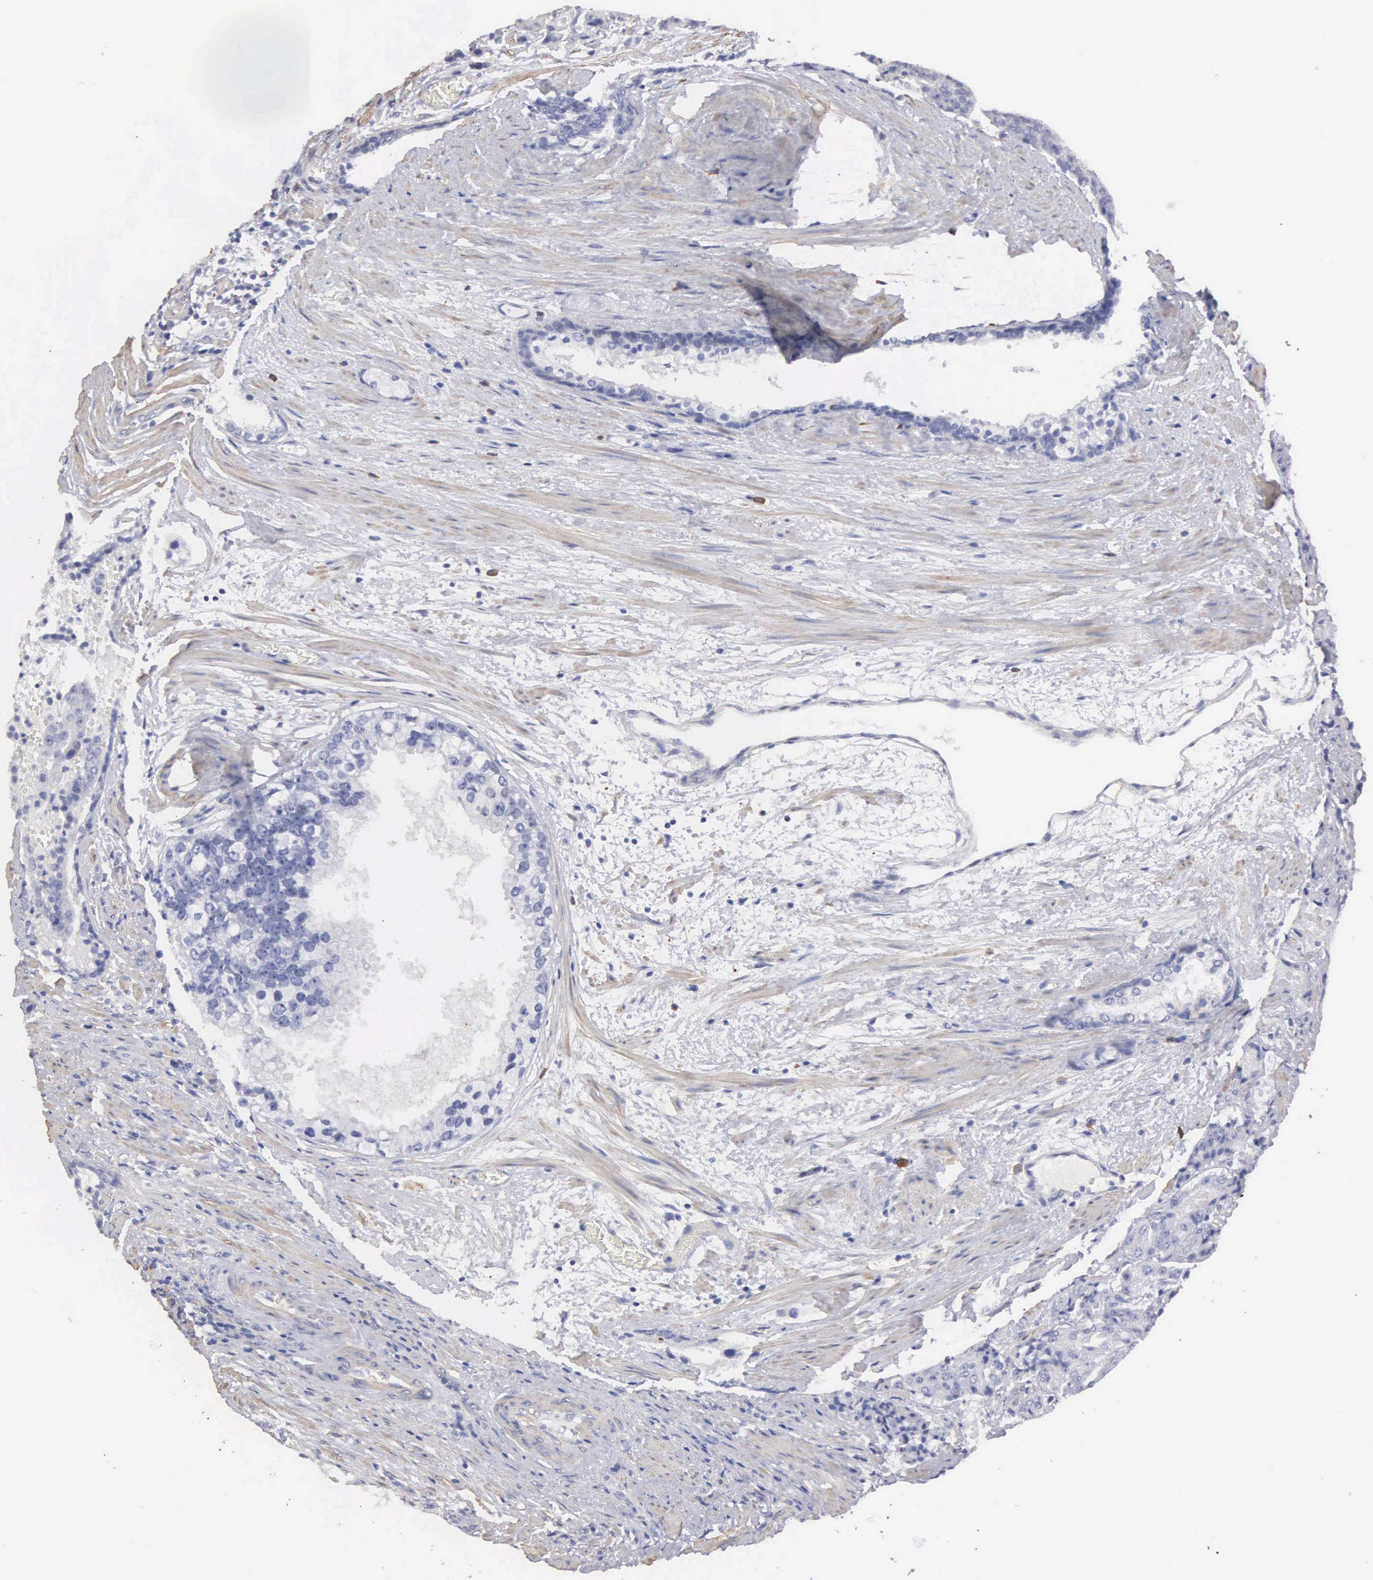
{"staining": {"intensity": "negative", "quantity": "none", "location": "none"}, "tissue": "prostate cancer", "cell_type": "Tumor cells", "image_type": "cancer", "snomed": [{"axis": "morphology", "description": "Adenocarcinoma, Medium grade"}, {"axis": "topography", "description": "Prostate"}], "caption": "Image shows no significant protein staining in tumor cells of prostate cancer.", "gene": "ELFN2", "patient": {"sex": "male", "age": 70}}